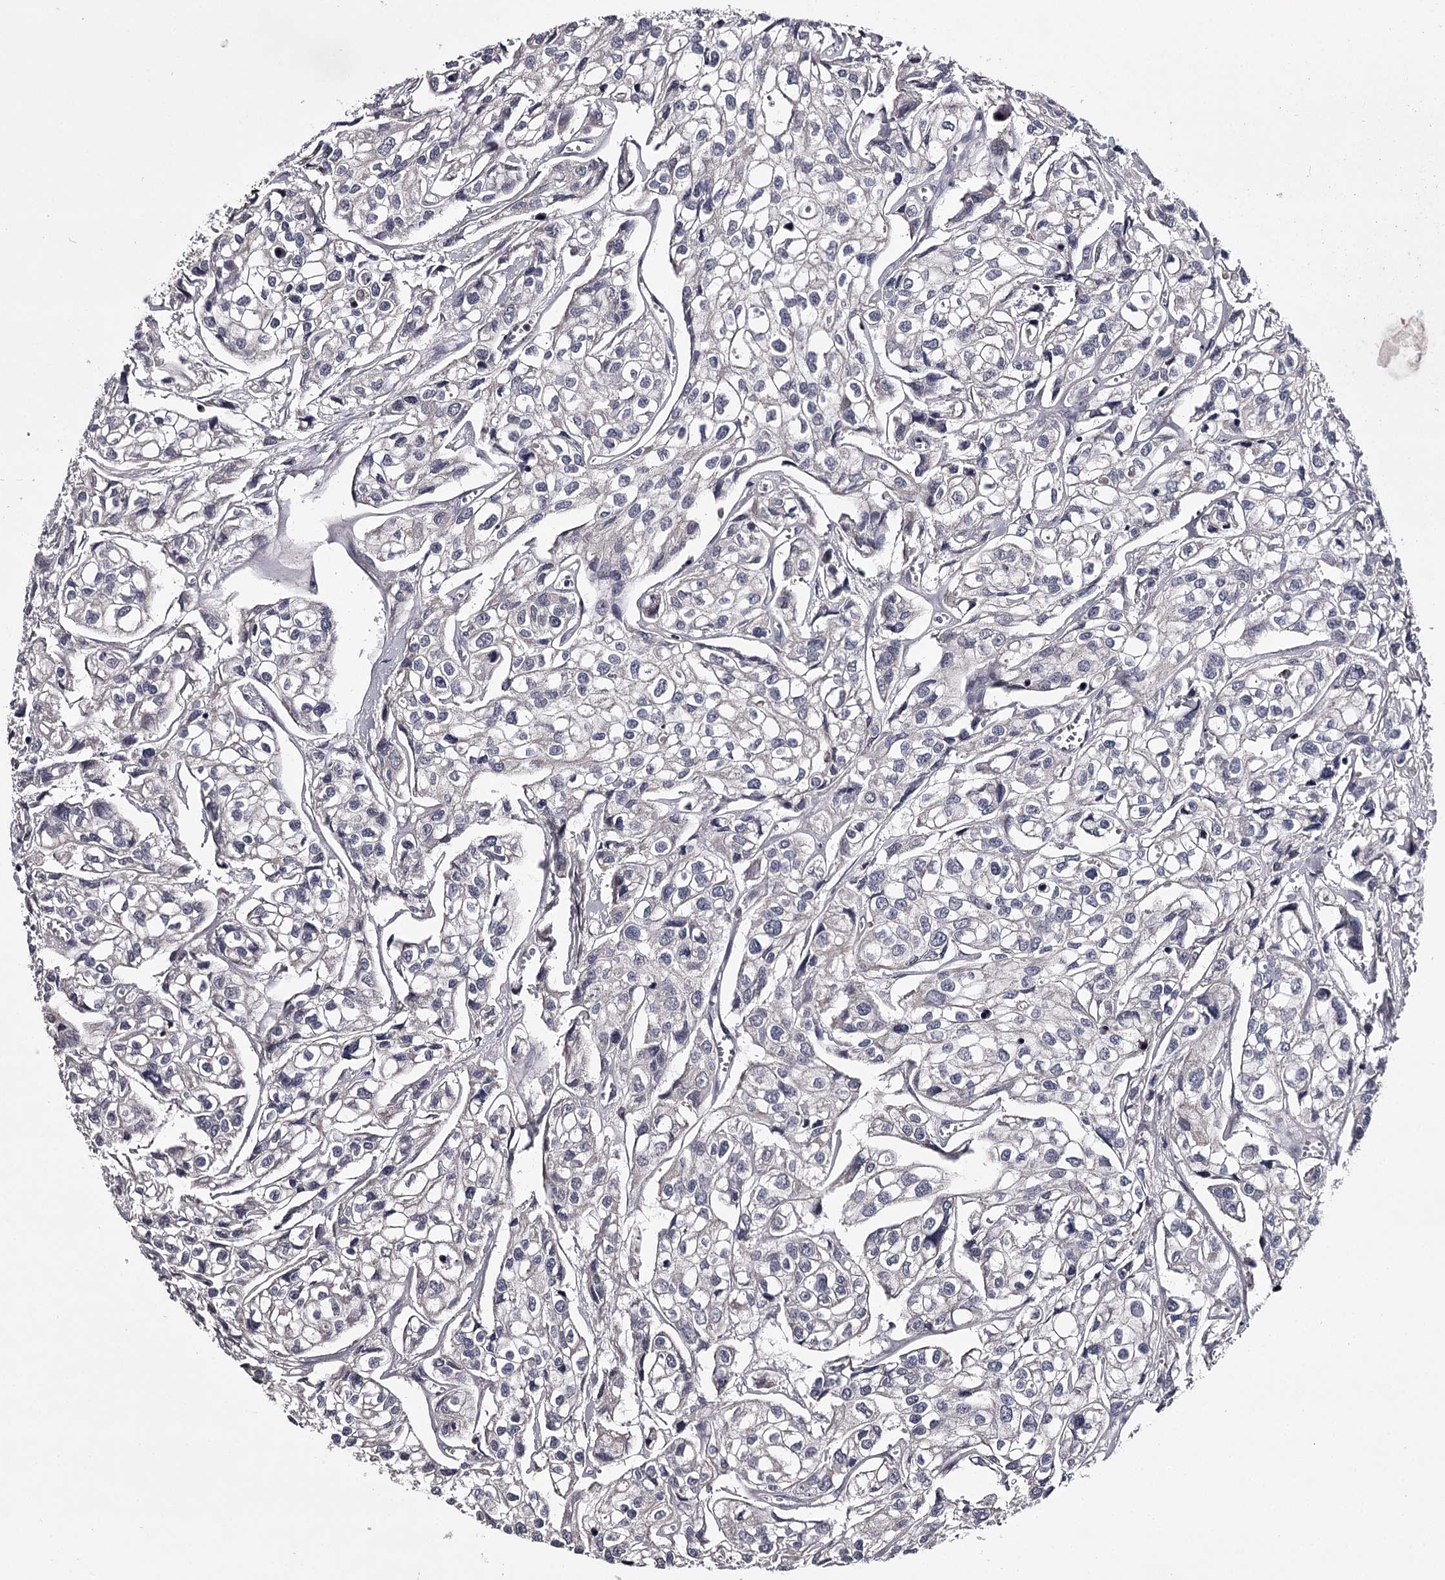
{"staining": {"intensity": "negative", "quantity": "none", "location": "none"}, "tissue": "urothelial cancer", "cell_type": "Tumor cells", "image_type": "cancer", "snomed": [{"axis": "morphology", "description": "Urothelial carcinoma, High grade"}, {"axis": "topography", "description": "Urinary bladder"}], "caption": "DAB immunohistochemical staining of high-grade urothelial carcinoma demonstrates no significant positivity in tumor cells.", "gene": "PRM2", "patient": {"sex": "male", "age": 67}}